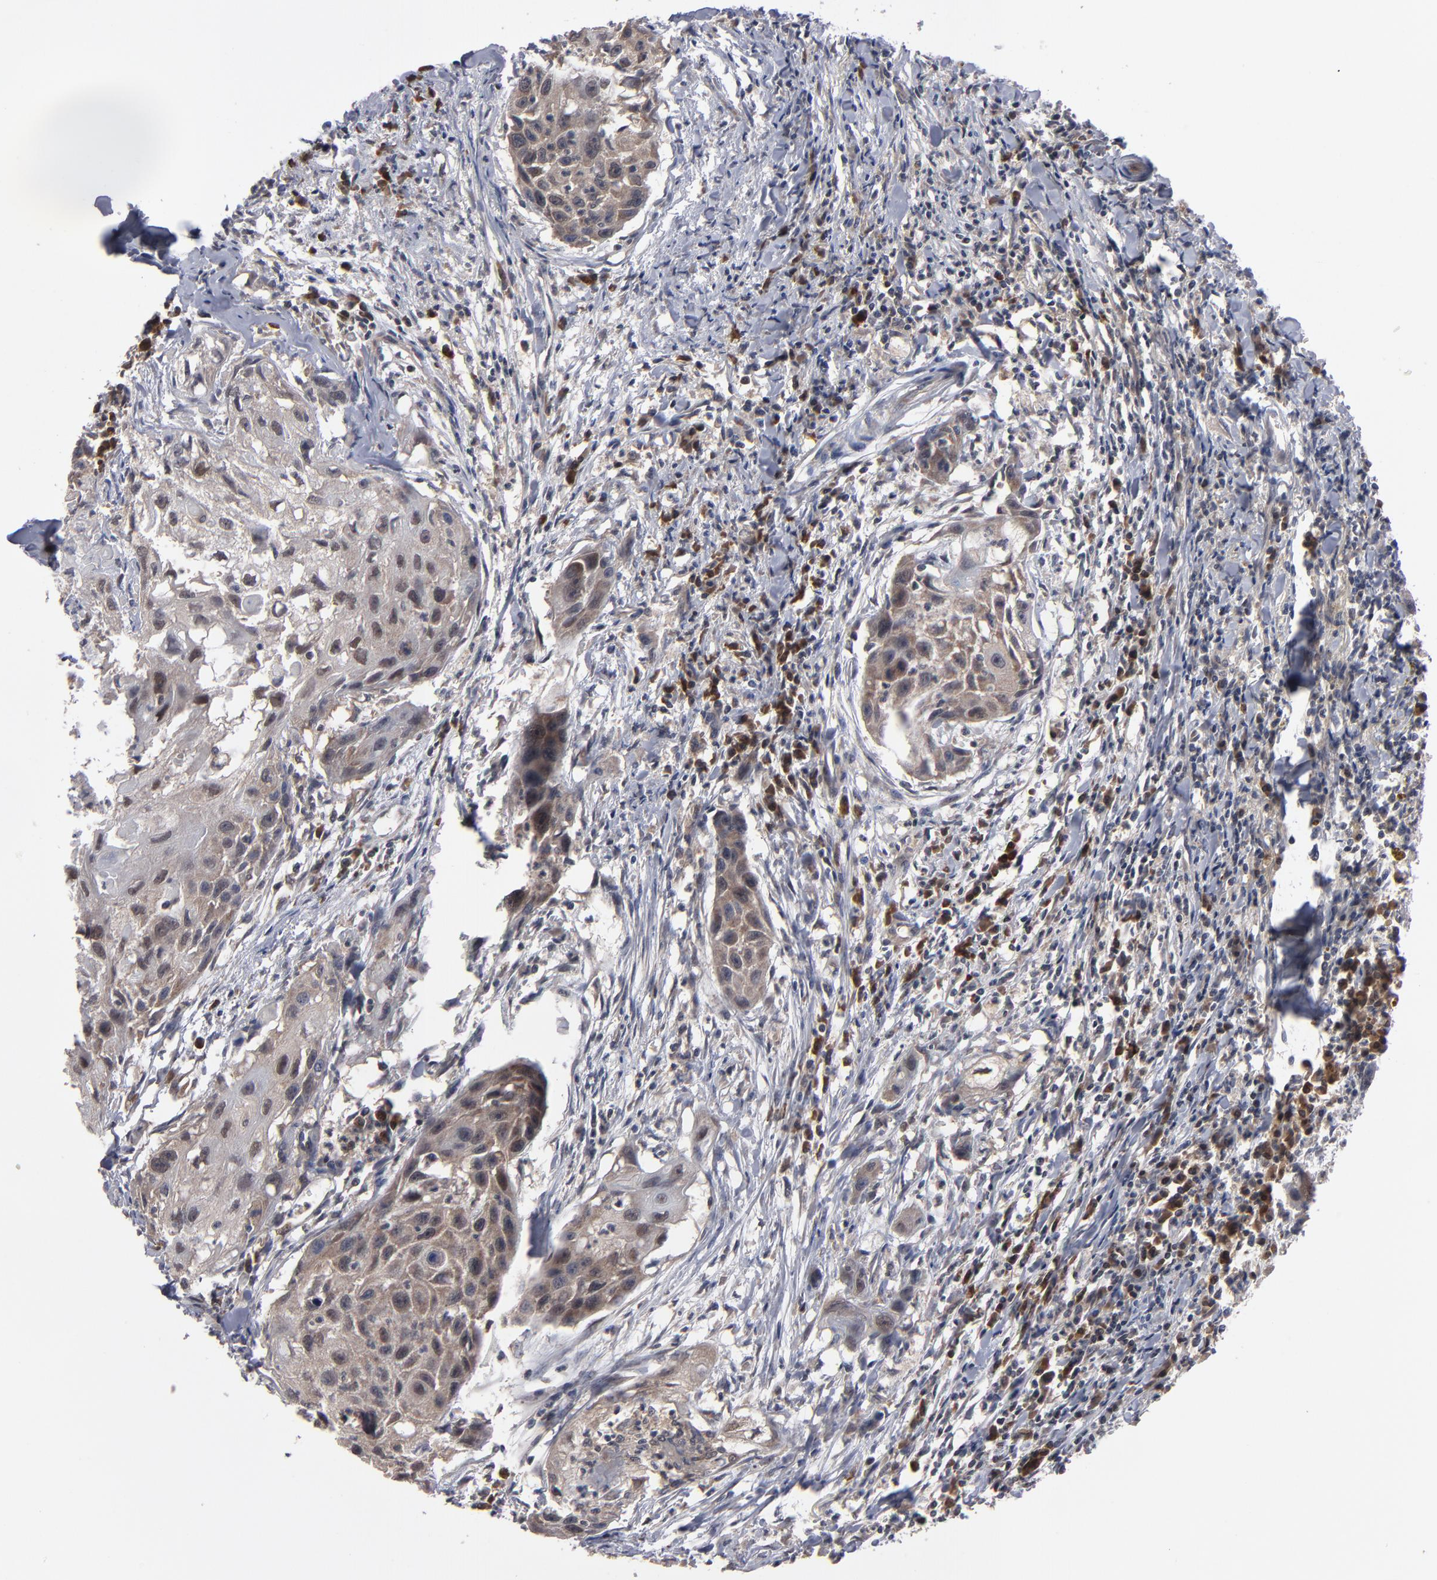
{"staining": {"intensity": "moderate", "quantity": "25%-75%", "location": "cytoplasmic/membranous"}, "tissue": "head and neck cancer", "cell_type": "Tumor cells", "image_type": "cancer", "snomed": [{"axis": "morphology", "description": "Squamous cell carcinoma, NOS"}, {"axis": "topography", "description": "Head-Neck"}], "caption": "Tumor cells exhibit medium levels of moderate cytoplasmic/membranous expression in approximately 25%-75% of cells in head and neck cancer (squamous cell carcinoma).", "gene": "ALG13", "patient": {"sex": "male", "age": 64}}